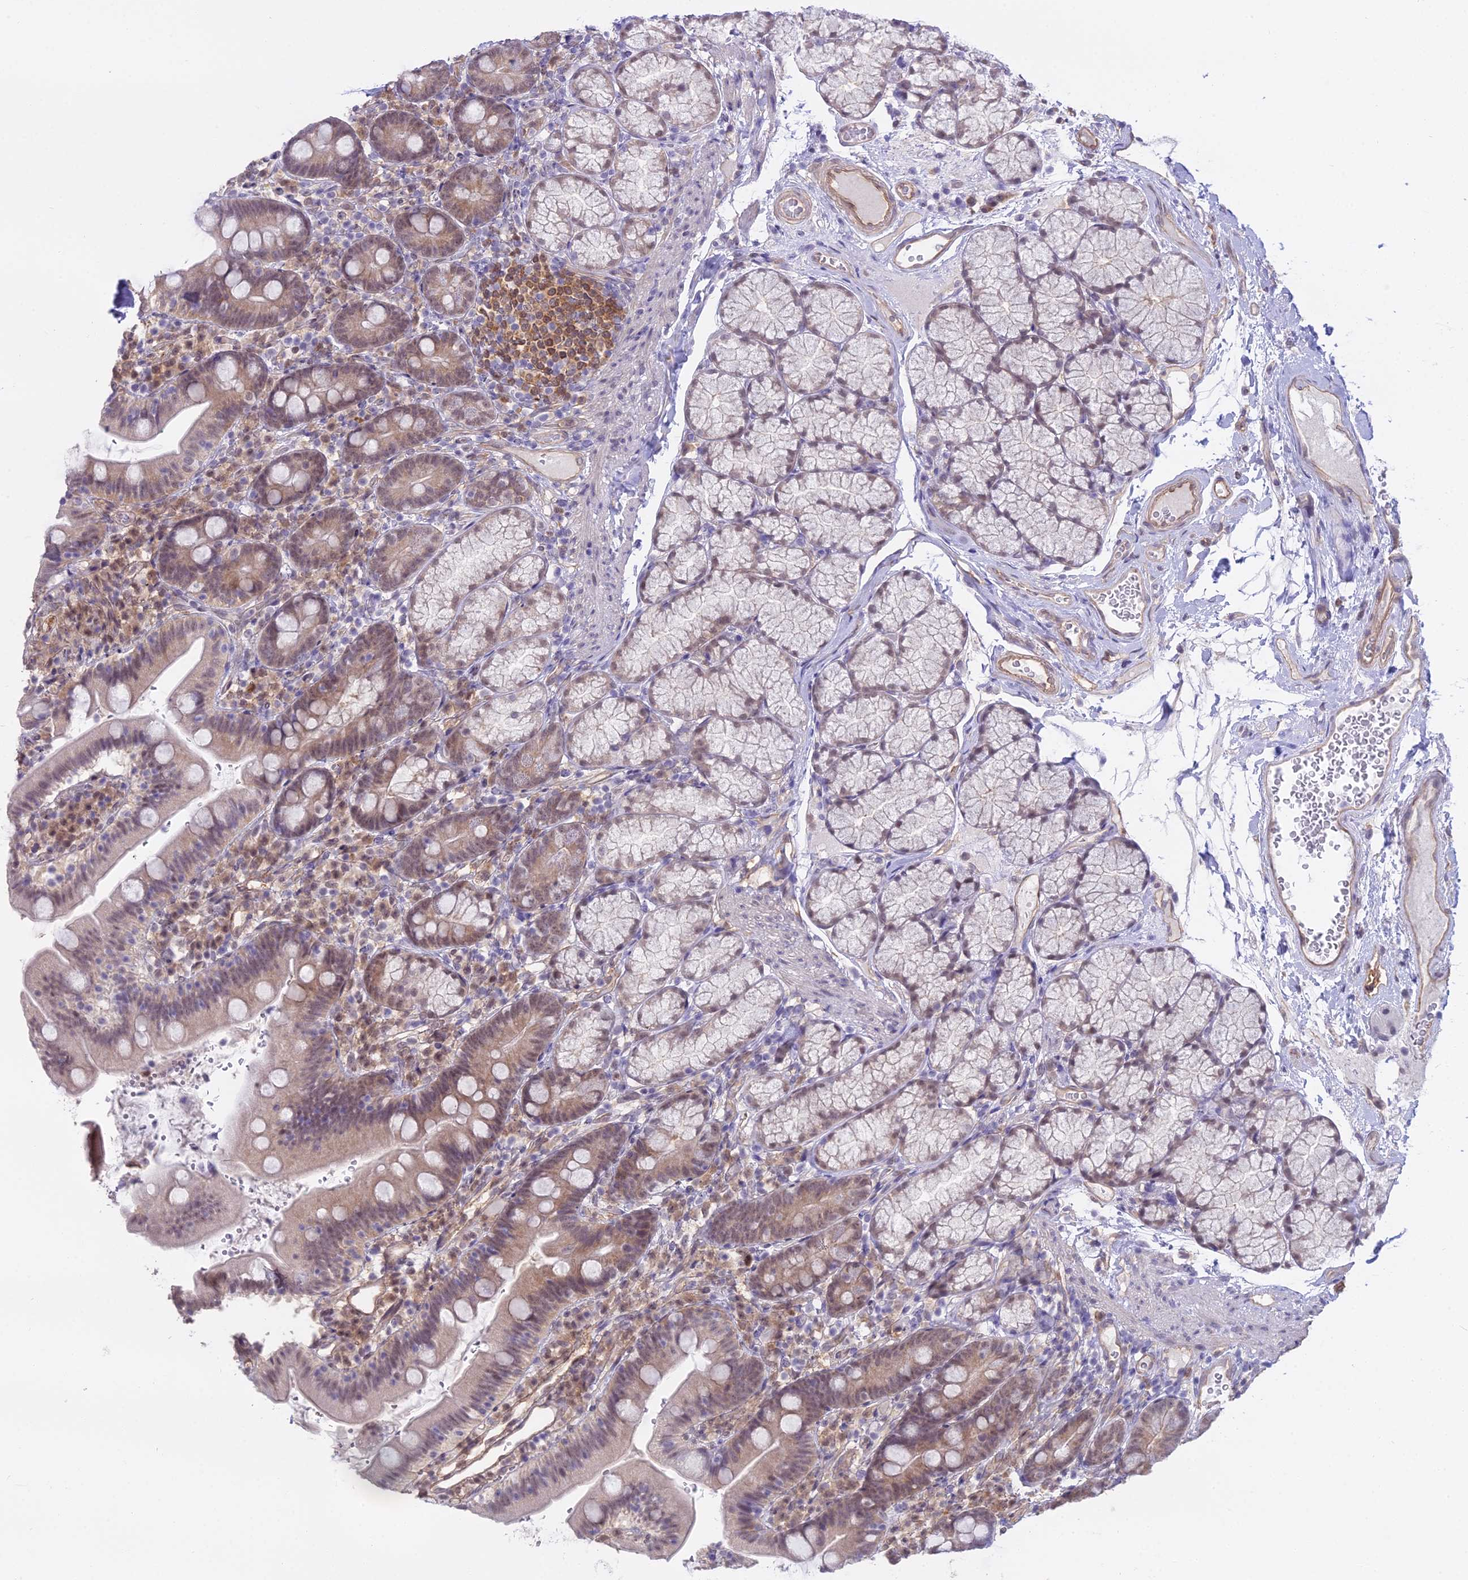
{"staining": {"intensity": "weak", "quantity": "25%-75%", "location": "cytoplasmic/membranous,nuclear"}, "tissue": "duodenum", "cell_type": "Glandular cells", "image_type": "normal", "snomed": [{"axis": "morphology", "description": "Normal tissue, NOS"}, {"axis": "topography", "description": "Duodenum"}], "caption": "Immunohistochemical staining of benign duodenum shows low levels of weak cytoplasmic/membranous,nuclear expression in about 25%-75% of glandular cells.", "gene": "BLNK", "patient": {"sex": "female", "age": 67}}